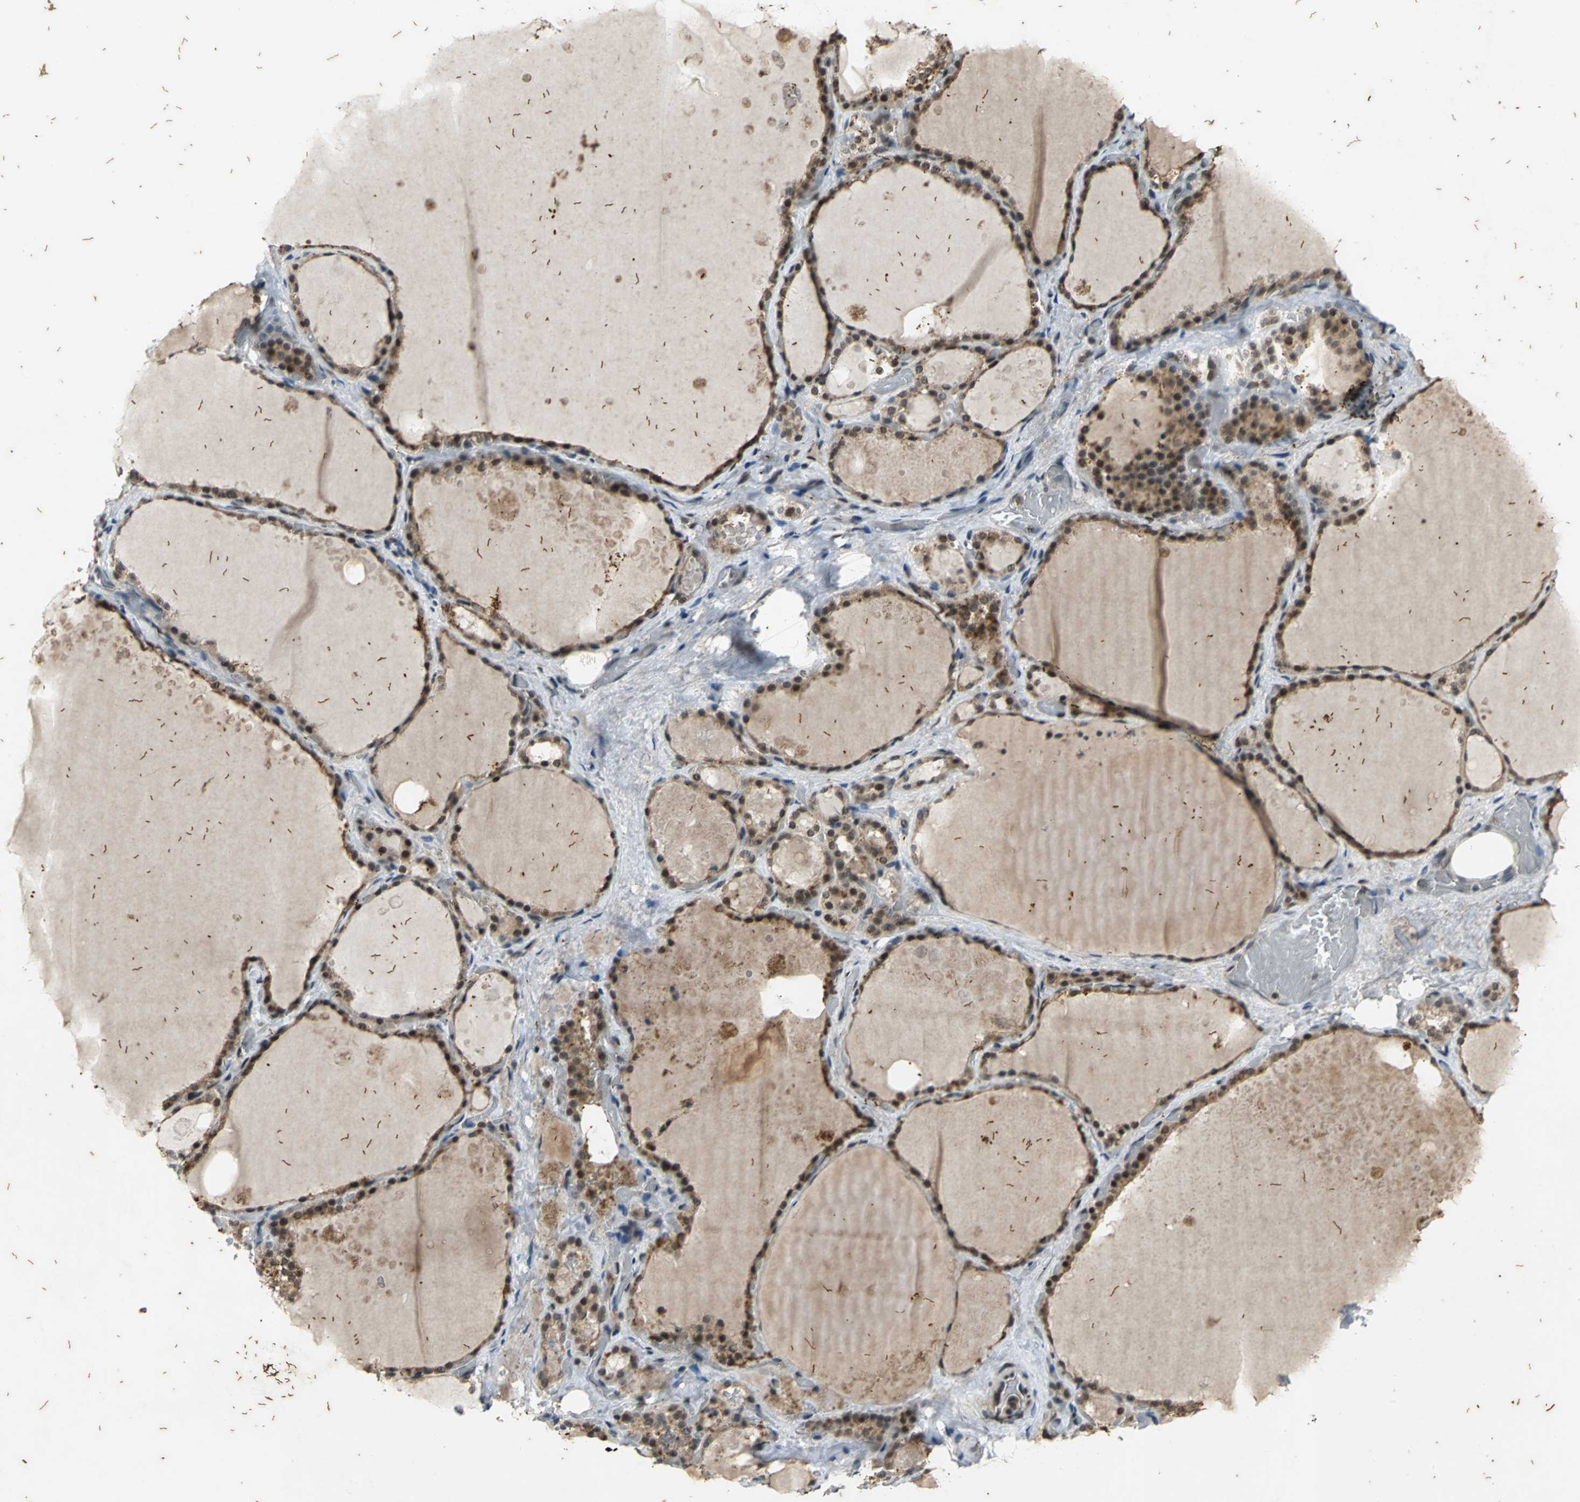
{"staining": {"intensity": "weak", "quantity": ">75%", "location": "cytoplasmic/membranous"}, "tissue": "thyroid gland", "cell_type": "Glandular cells", "image_type": "normal", "snomed": [{"axis": "morphology", "description": "Normal tissue, NOS"}, {"axis": "topography", "description": "Thyroid gland"}], "caption": "Thyroid gland was stained to show a protein in brown. There is low levels of weak cytoplasmic/membranous positivity in approximately >75% of glandular cells.", "gene": "NOTCH3", "patient": {"sex": "male", "age": 61}}